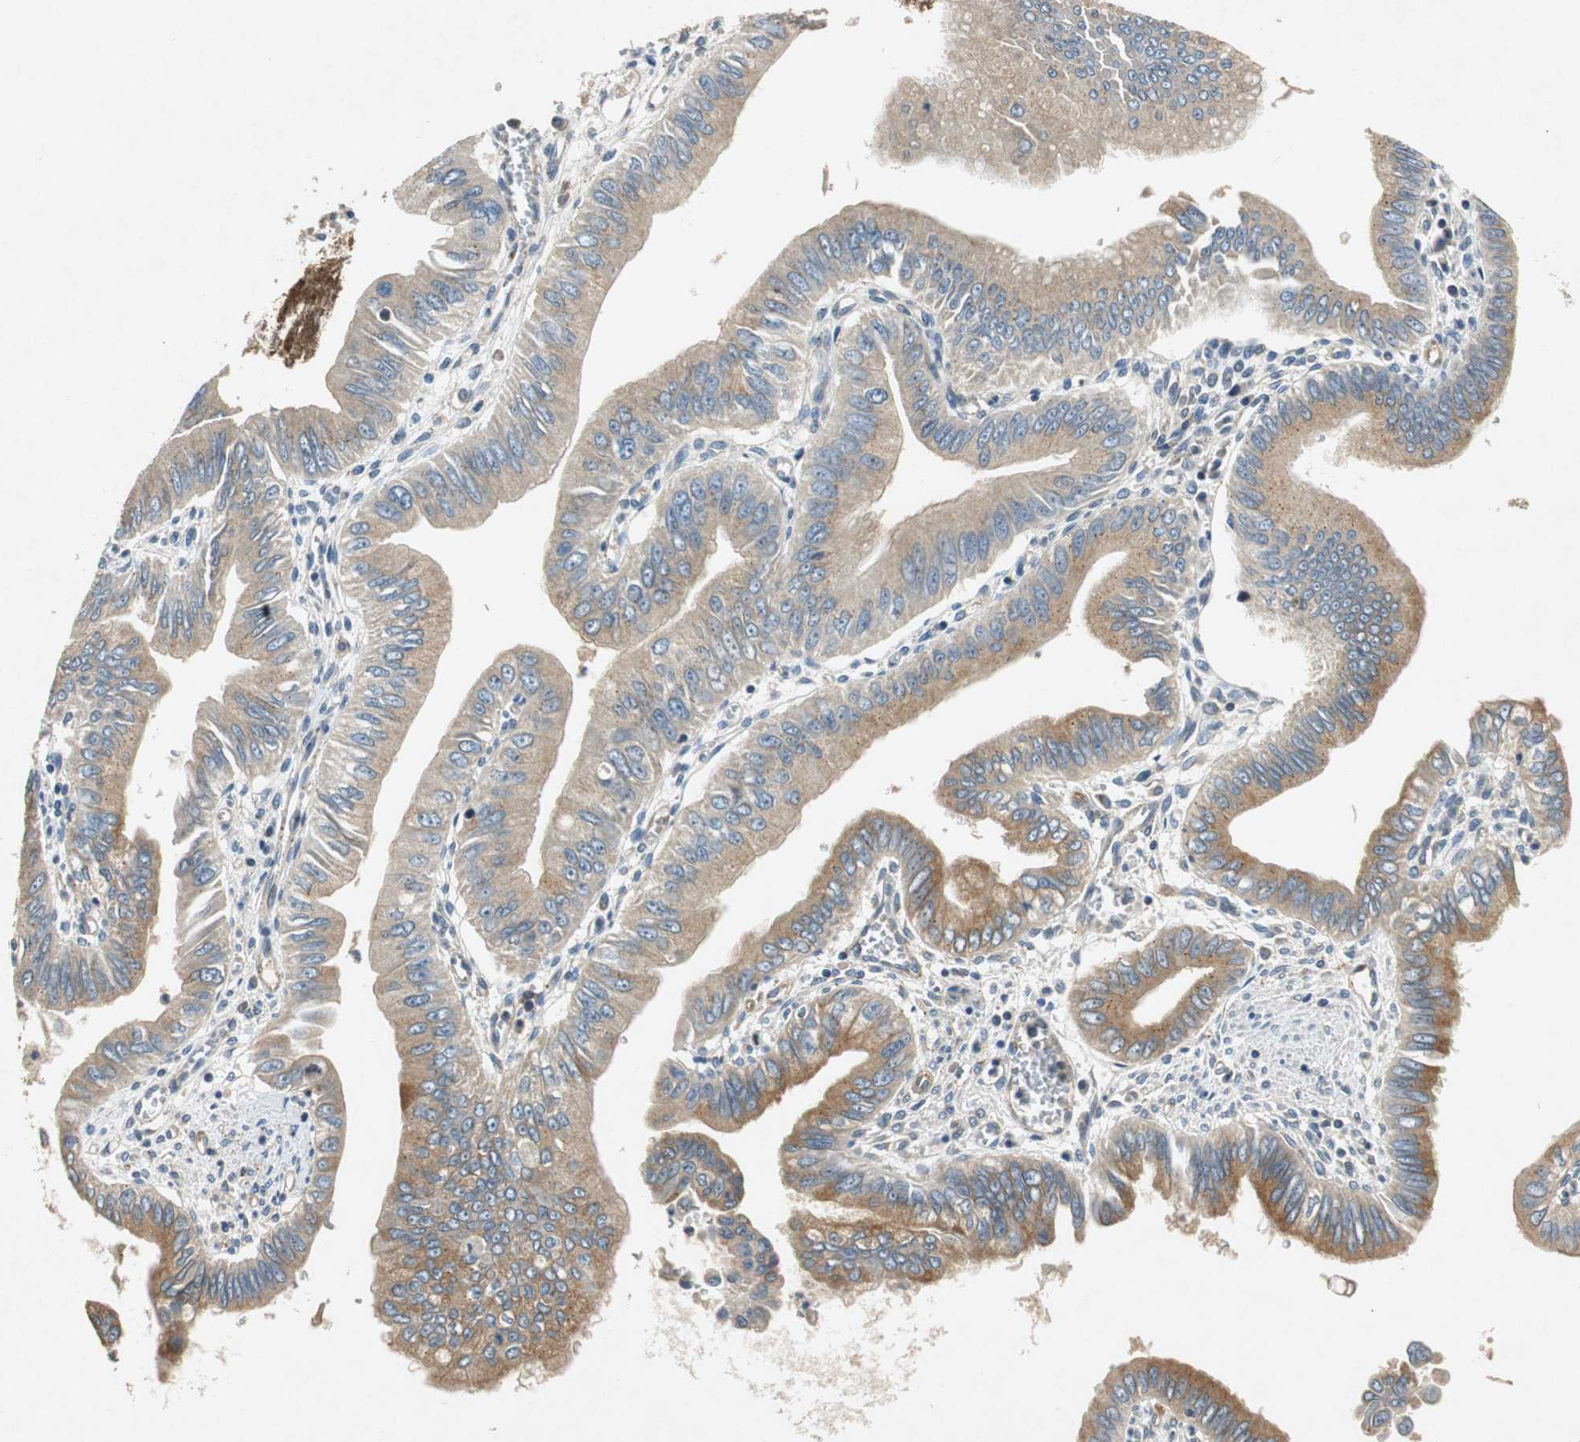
{"staining": {"intensity": "moderate", "quantity": ">75%", "location": "cytoplasmic/membranous"}, "tissue": "pancreatic cancer", "cell_type": "Tumor cells", "image_type": "cancer", "snomed": [{"axis": "morphology", "description": "Normal tissue, NOS"}, {"axis": "topography", "description": "Lymph node"}], "caption": "Moderate cytoplasmic/membranous staining for a protein is appreciated in about >75% of tumor cells of pancreatic cancer using immunohistochemistry.", "gene": "TUBA4A", "patient": {"sex": "male", "age": 50}}